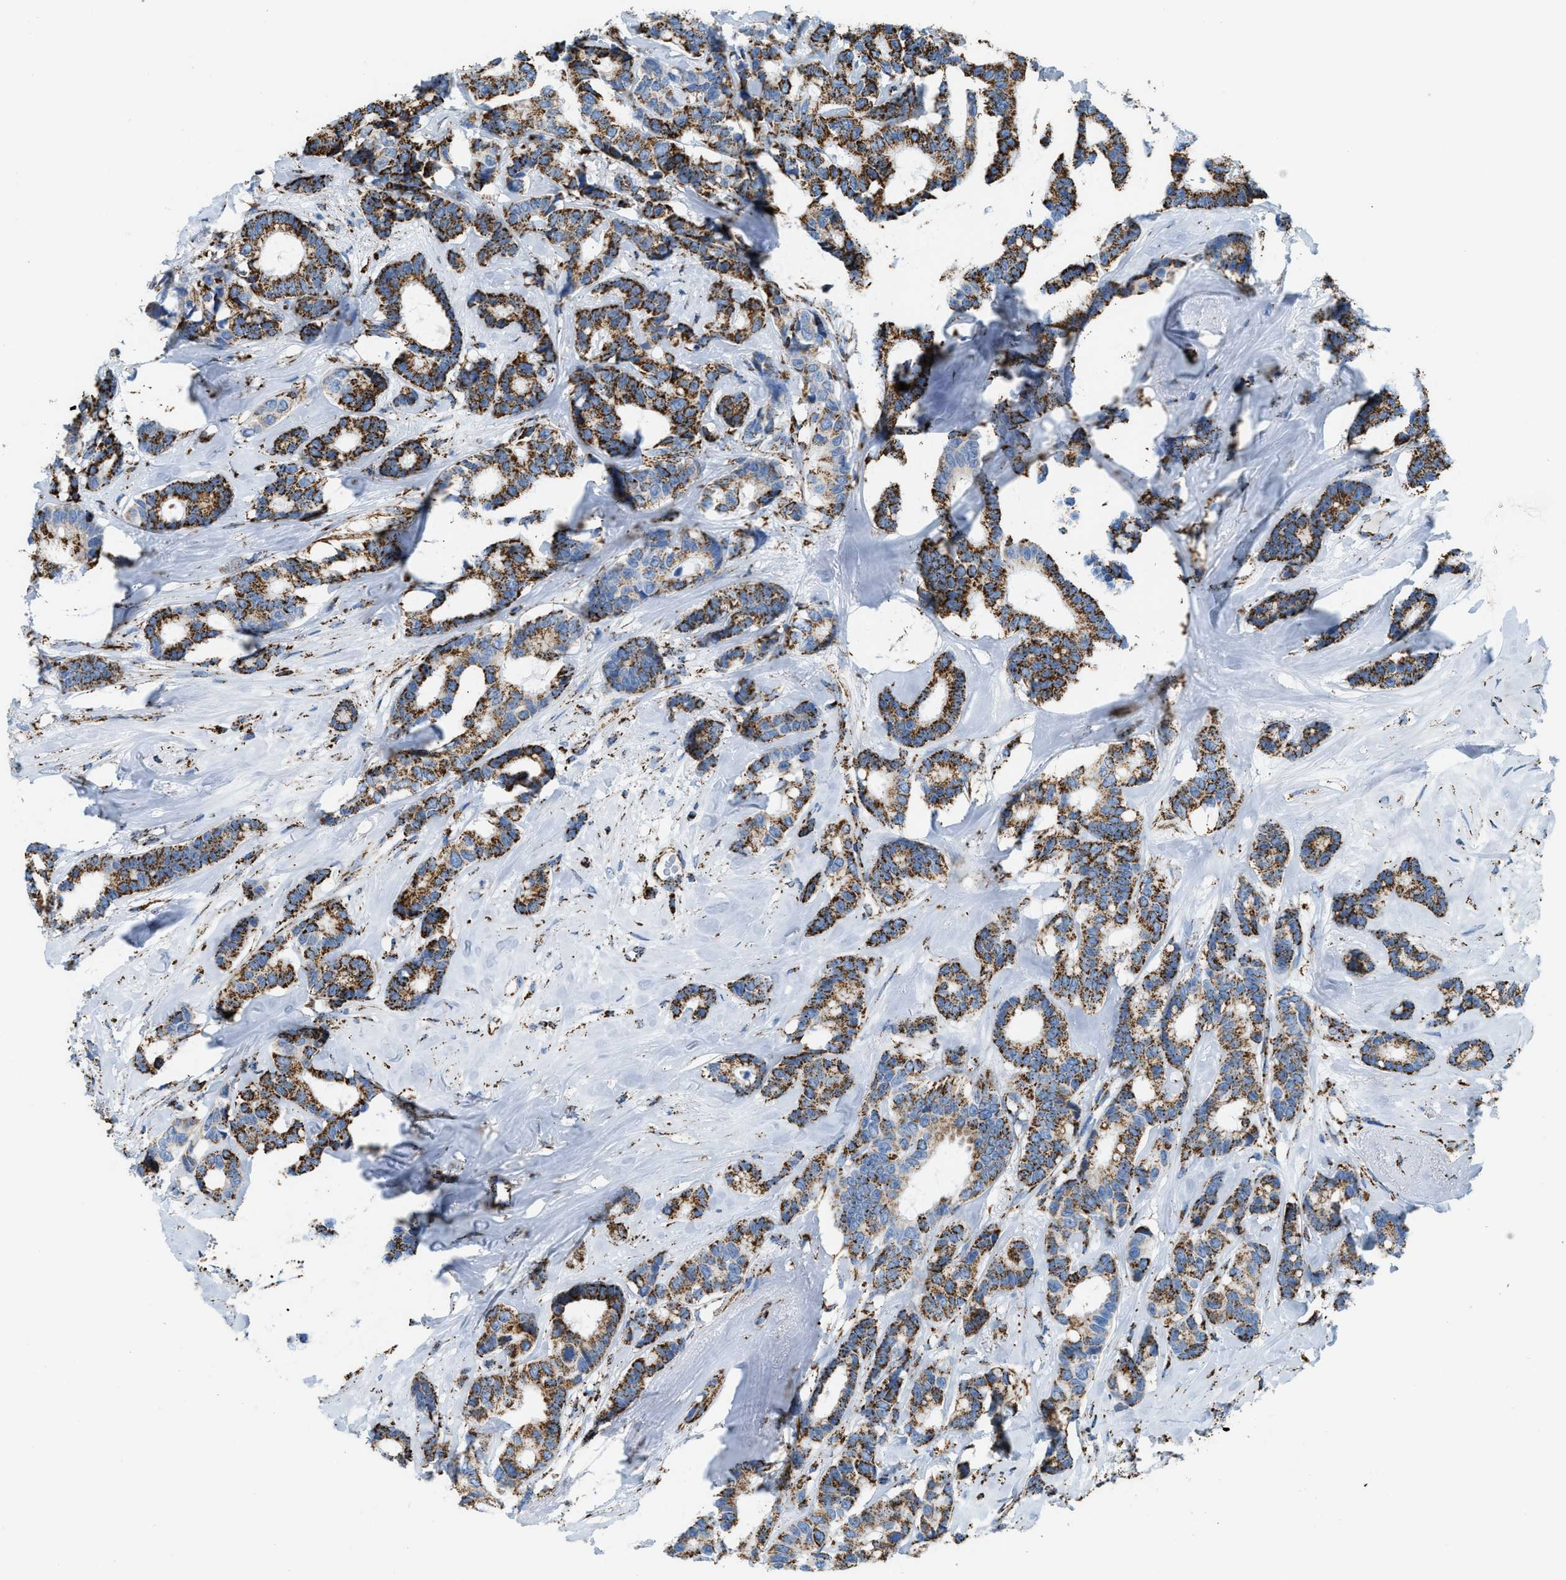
{"staining": {"intensity": "strong", "quantity": ">75%", "location": "cytoplasmic/membranous"}, "tissue": "breast cancer", "cell_type": "Tumor cells", "image_type": "cancer", "snomed": [{"axis": "morphology", "description": "Duct carcinoma"}, {"axis": "topography", "description": "Breast"}], "caption": "Breast infiltrating ductal carcinoma stained with a brown dye displays strong cytoplasmic/membranous positive positivity in about >75% of tumor cells.", "gene": "ETFB", "patient": {"sex": "female", "age": 87}}